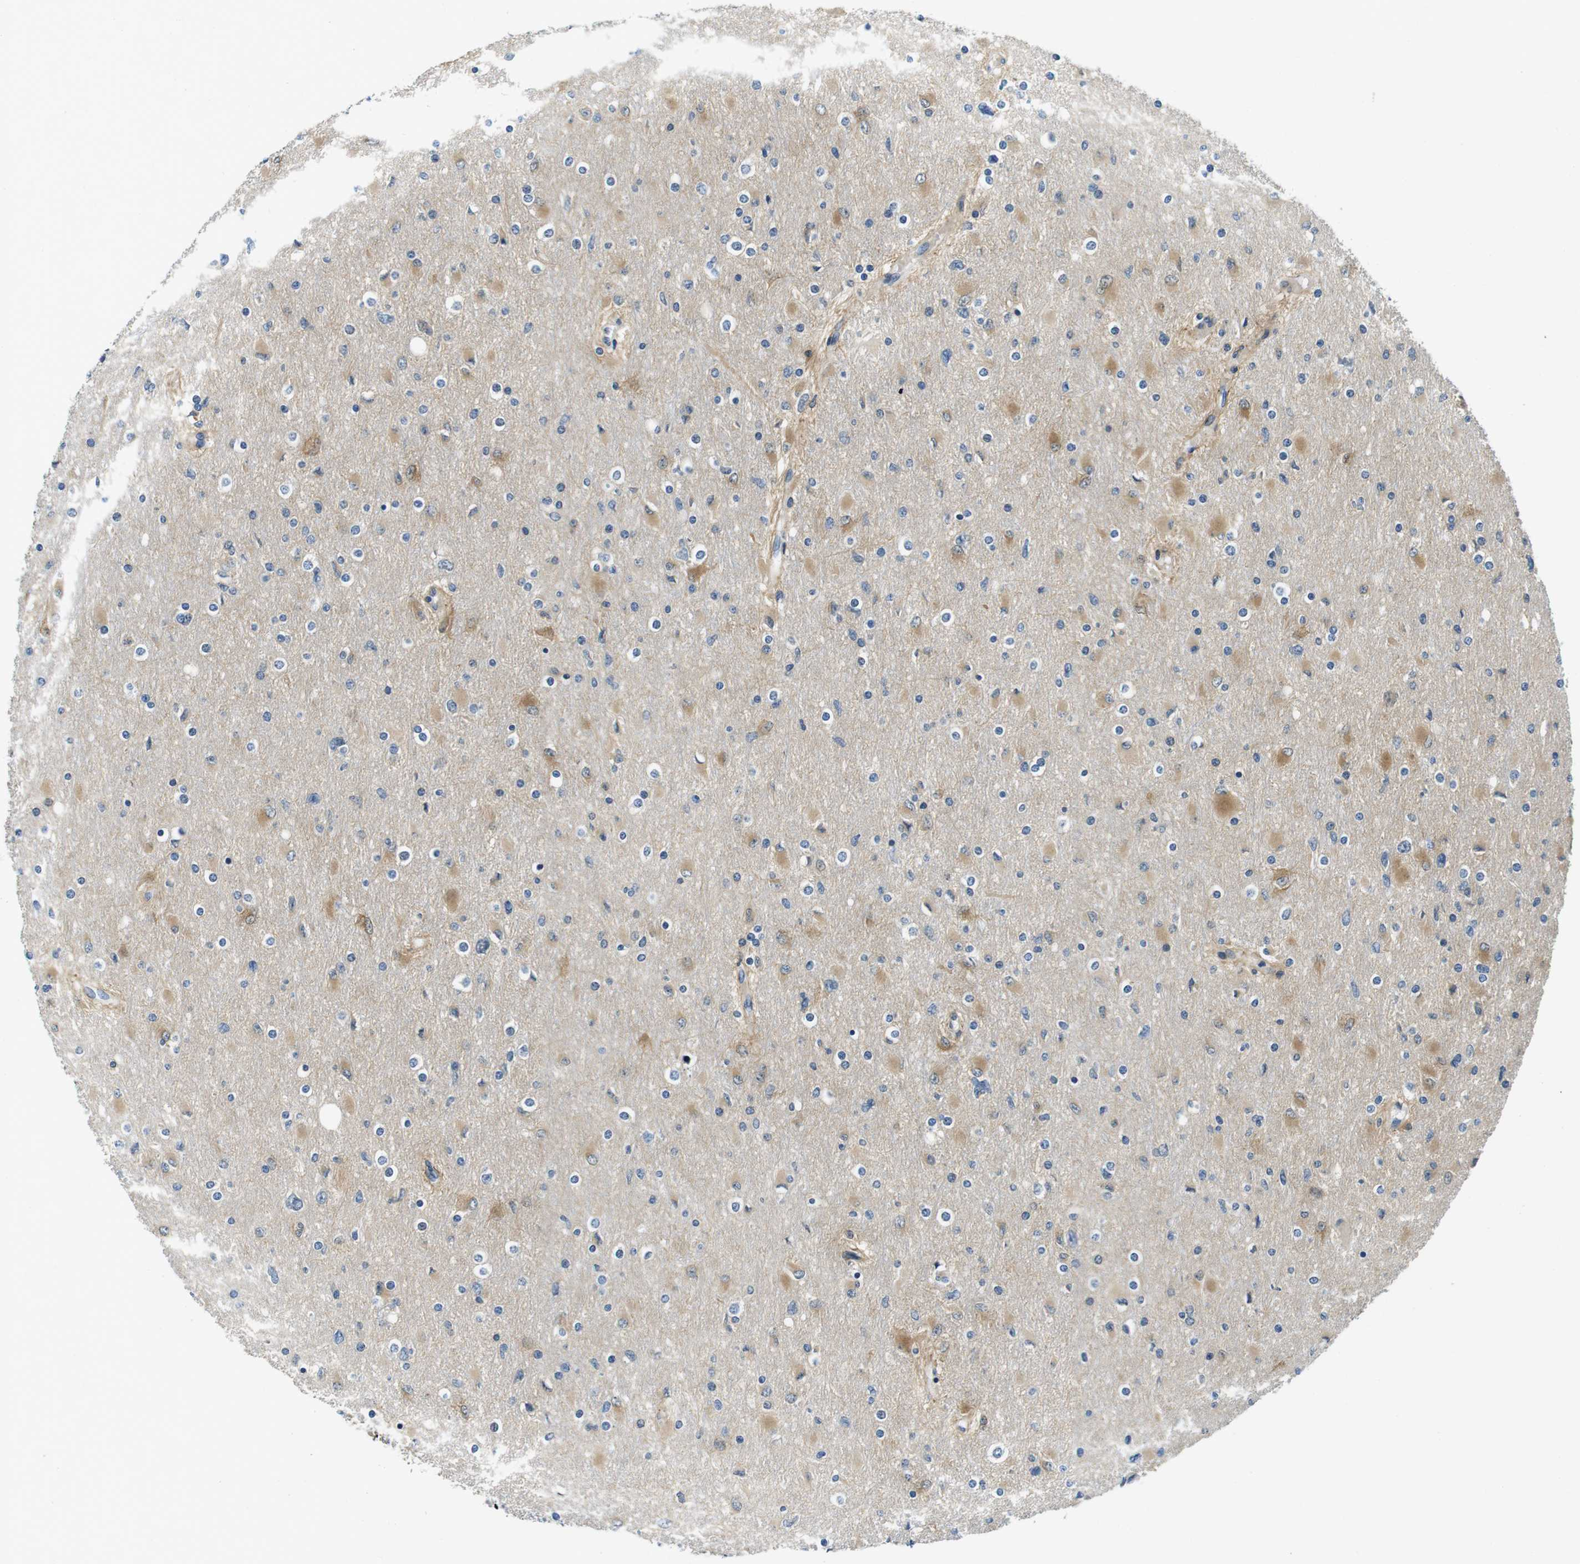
{"staining": {"intensity": "moderate", "quantity": "25%-75%", "location": "cytoplasmic/membranous"}, "tissue": "glioma", "cell_type": "Tumor cells", "image_type": "cancer", "snomed": [{"axis": "morphology", "description": "Glioma, malignant, High grade"}, {"axis": "topography", "description": "Cerebral cortex"}], "caption": "Immunohistochemistry (DAB) staining of human glioma demonstrates moderate cytoplasmic/membranous protein expression in approximately 25%-75% of tumor cells.", "gene": "DTNA", "patient": {"sex": "female", "age": 36}}